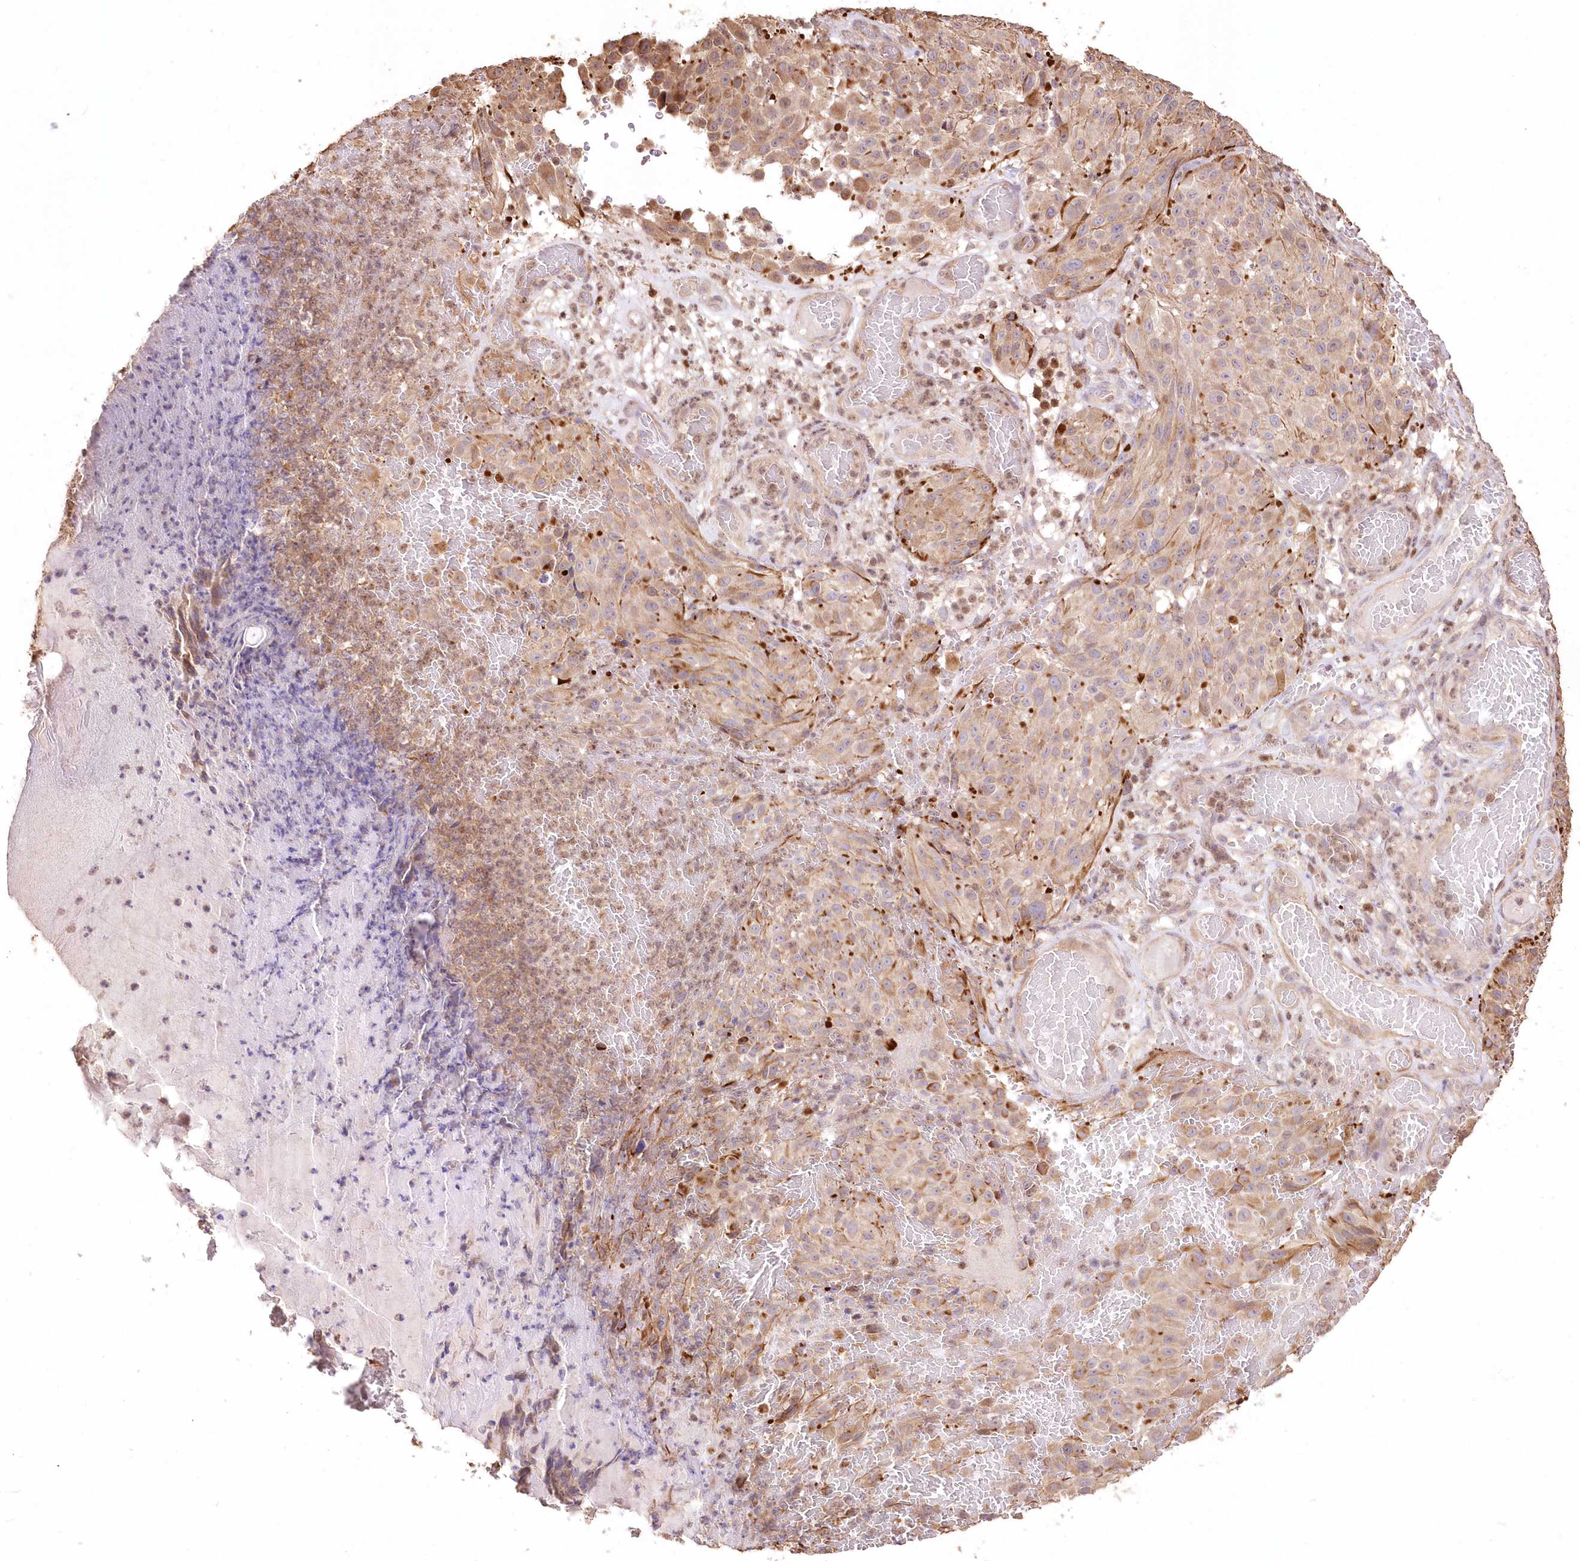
{"staining": {"intensity": "weak", "quantity": ">75%", "location": "cytoplasmic/membranous"}, "tissue": "melanoma", "cell_type": "Tumor cells", "image_type": "cancer", "snomed": [{"axis": "morphology", "description": "Malignant melanoma, NOS"}, {"axis": "topography", "description": "Skin"}], "caption": "IHC (DAB (3,3'-diaminobenzidine)) staining of human melanoma demonstrates weak cytoplasmic/membranous protein staining in approximately >75% of tumor cells.", "gene": "STK17B", "patient": {"sex": "male", "age": 83}}